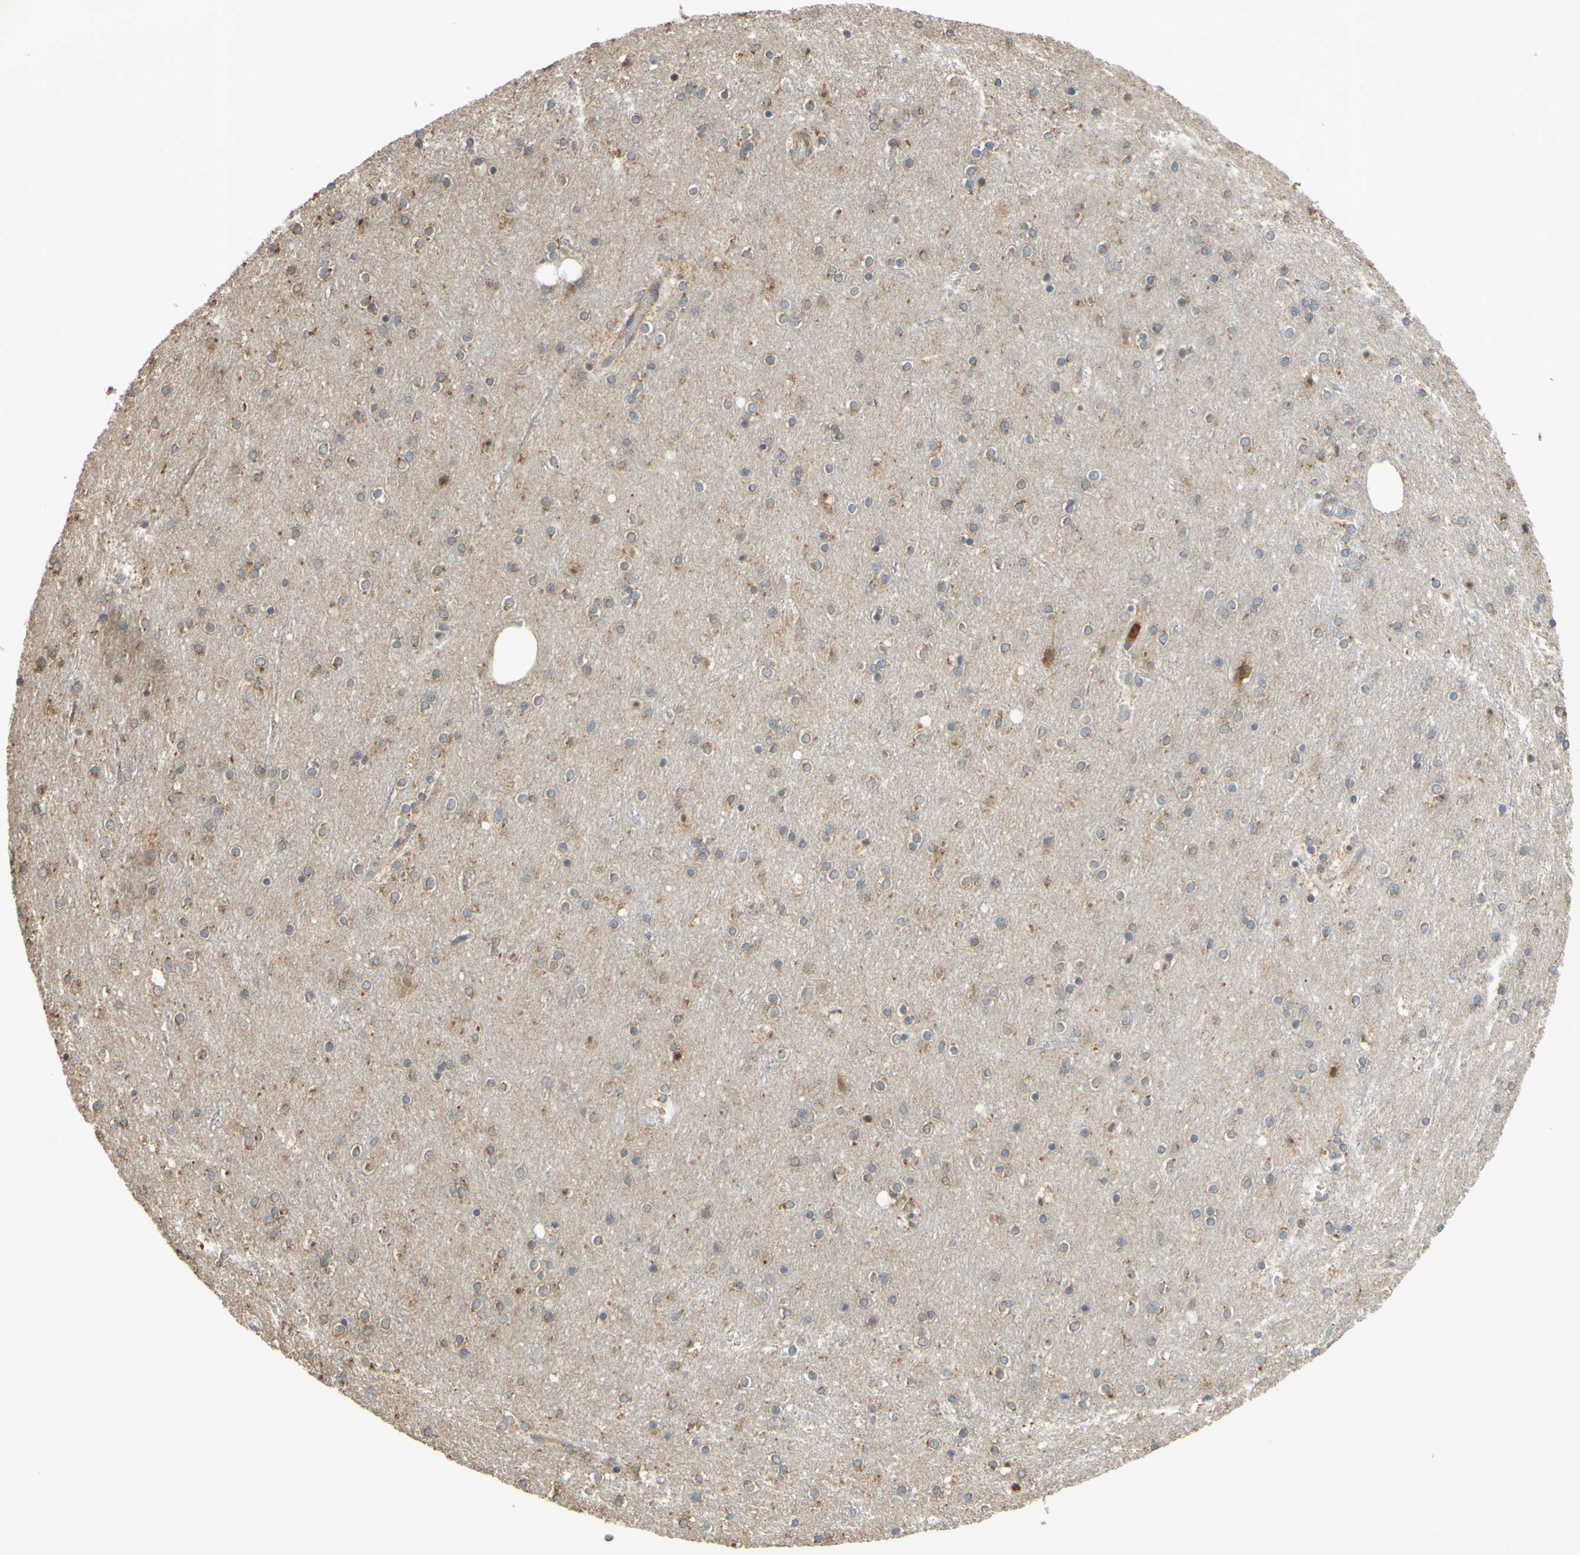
{"staining": {"intensity": "negative", "quantity": "none", "location": "none"}, "tissue": "cerebral cortex", "cell_type": "Endothelial cells", "image_type": "normal", "snomed": [{"axis": "morphology", "description": "Normal tissue, NOS"}, {"axis": "topography", "description": "Cerebral cortex"}], "caption": "The immunohistochemistry (IHC) micrograph has no significant positivity in endothelial cells of cerebral cortex.", "gene": "GATA1", "patient": {"sex": "female", "age": 54}}